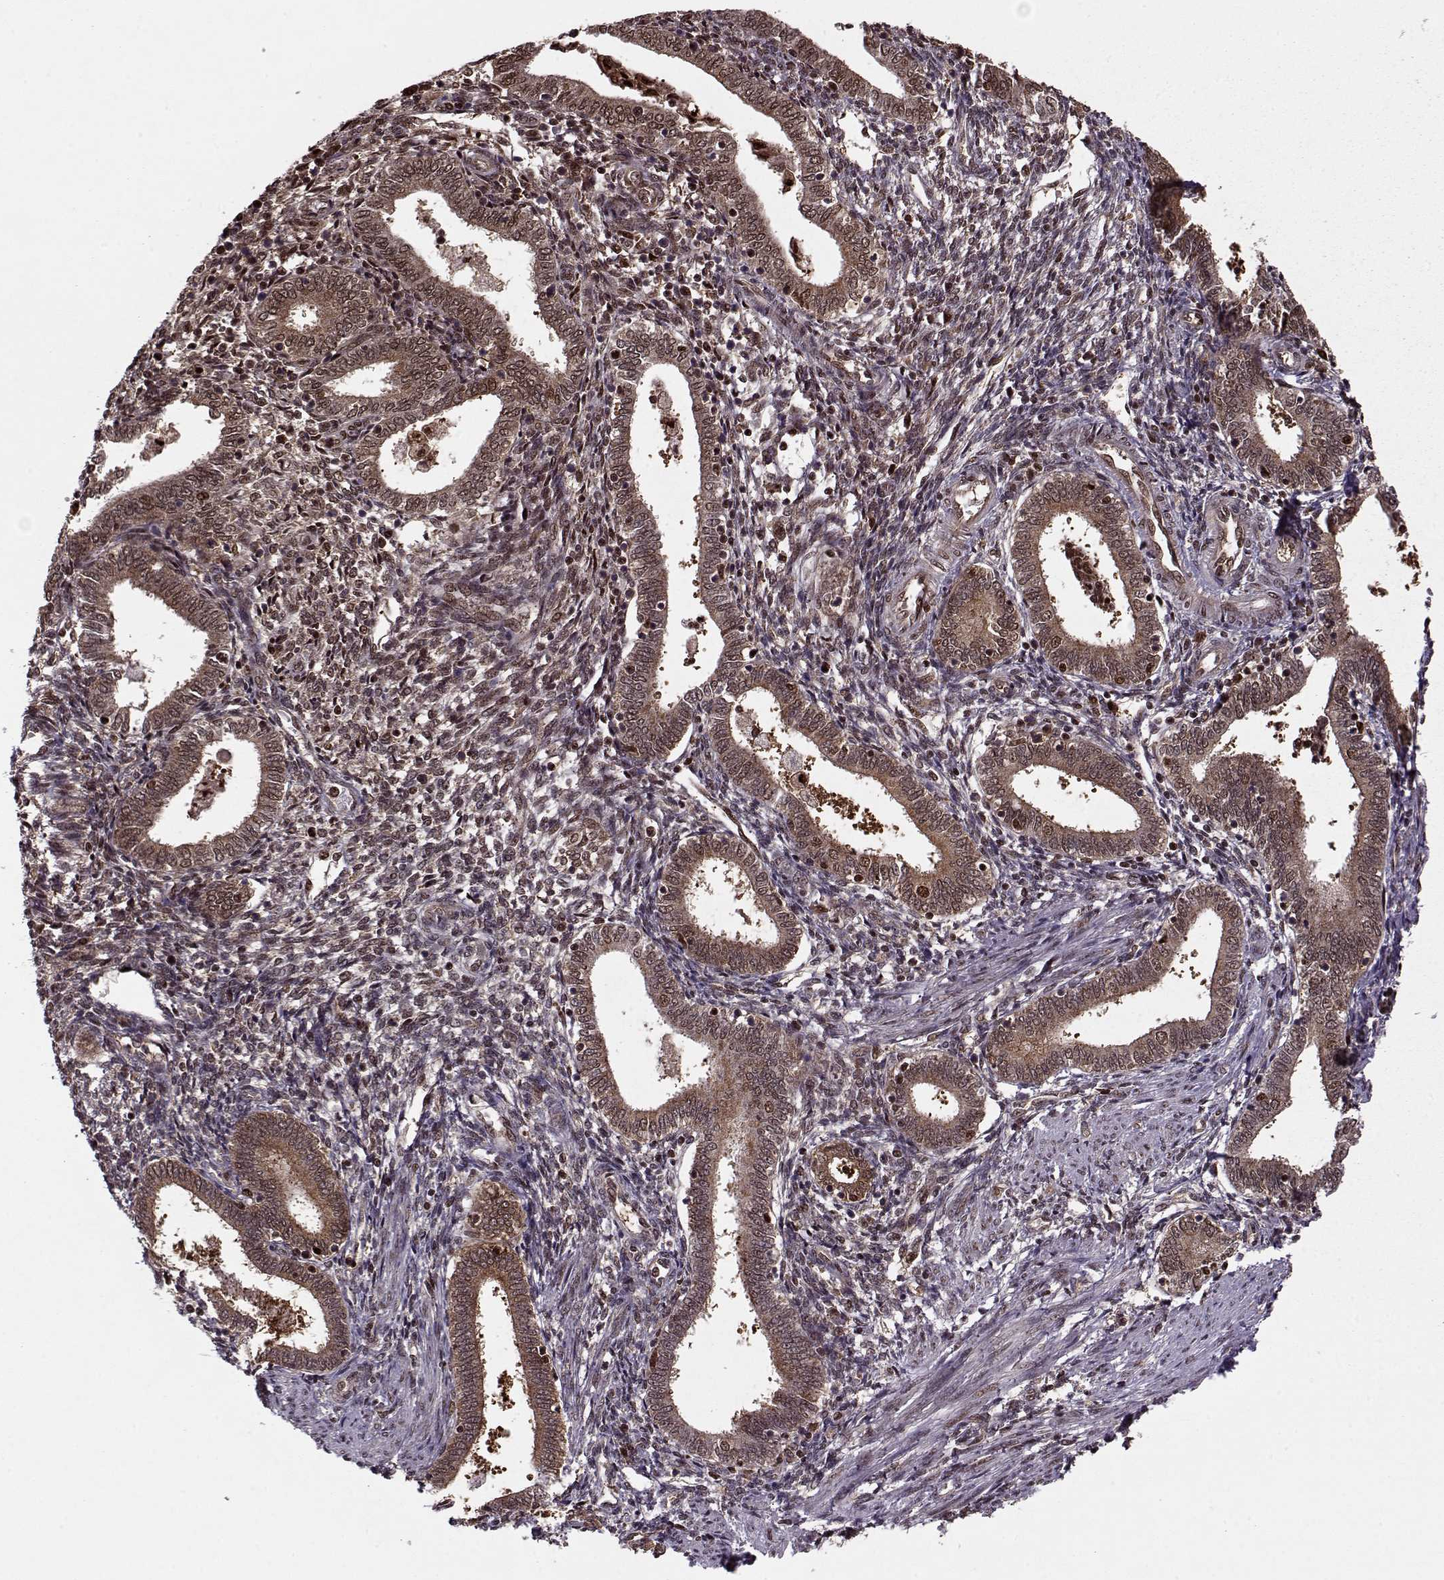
{"staining": {"intensity": "weak", "quantity": "<25%", "location": "cytoplasmic/membranous"}, "tissue": "endometrium", "cell_type": "Cells in endometrial stroma", "image_type": "normal", "snomed": [{"axis": "morphology", "description": "Normal tissue, NOS"}, {"axis": "topography", "description": "Endometrium"}], "caption": "Protein analysis of benign endometrium demonstrates no significant expression in cells in endometrial stroma. (Brightfield microscopy of DAB immunohistochemistry at high magnification).", "gene": "PSMA7", "patient": {"sex": "female", "age": 42}}